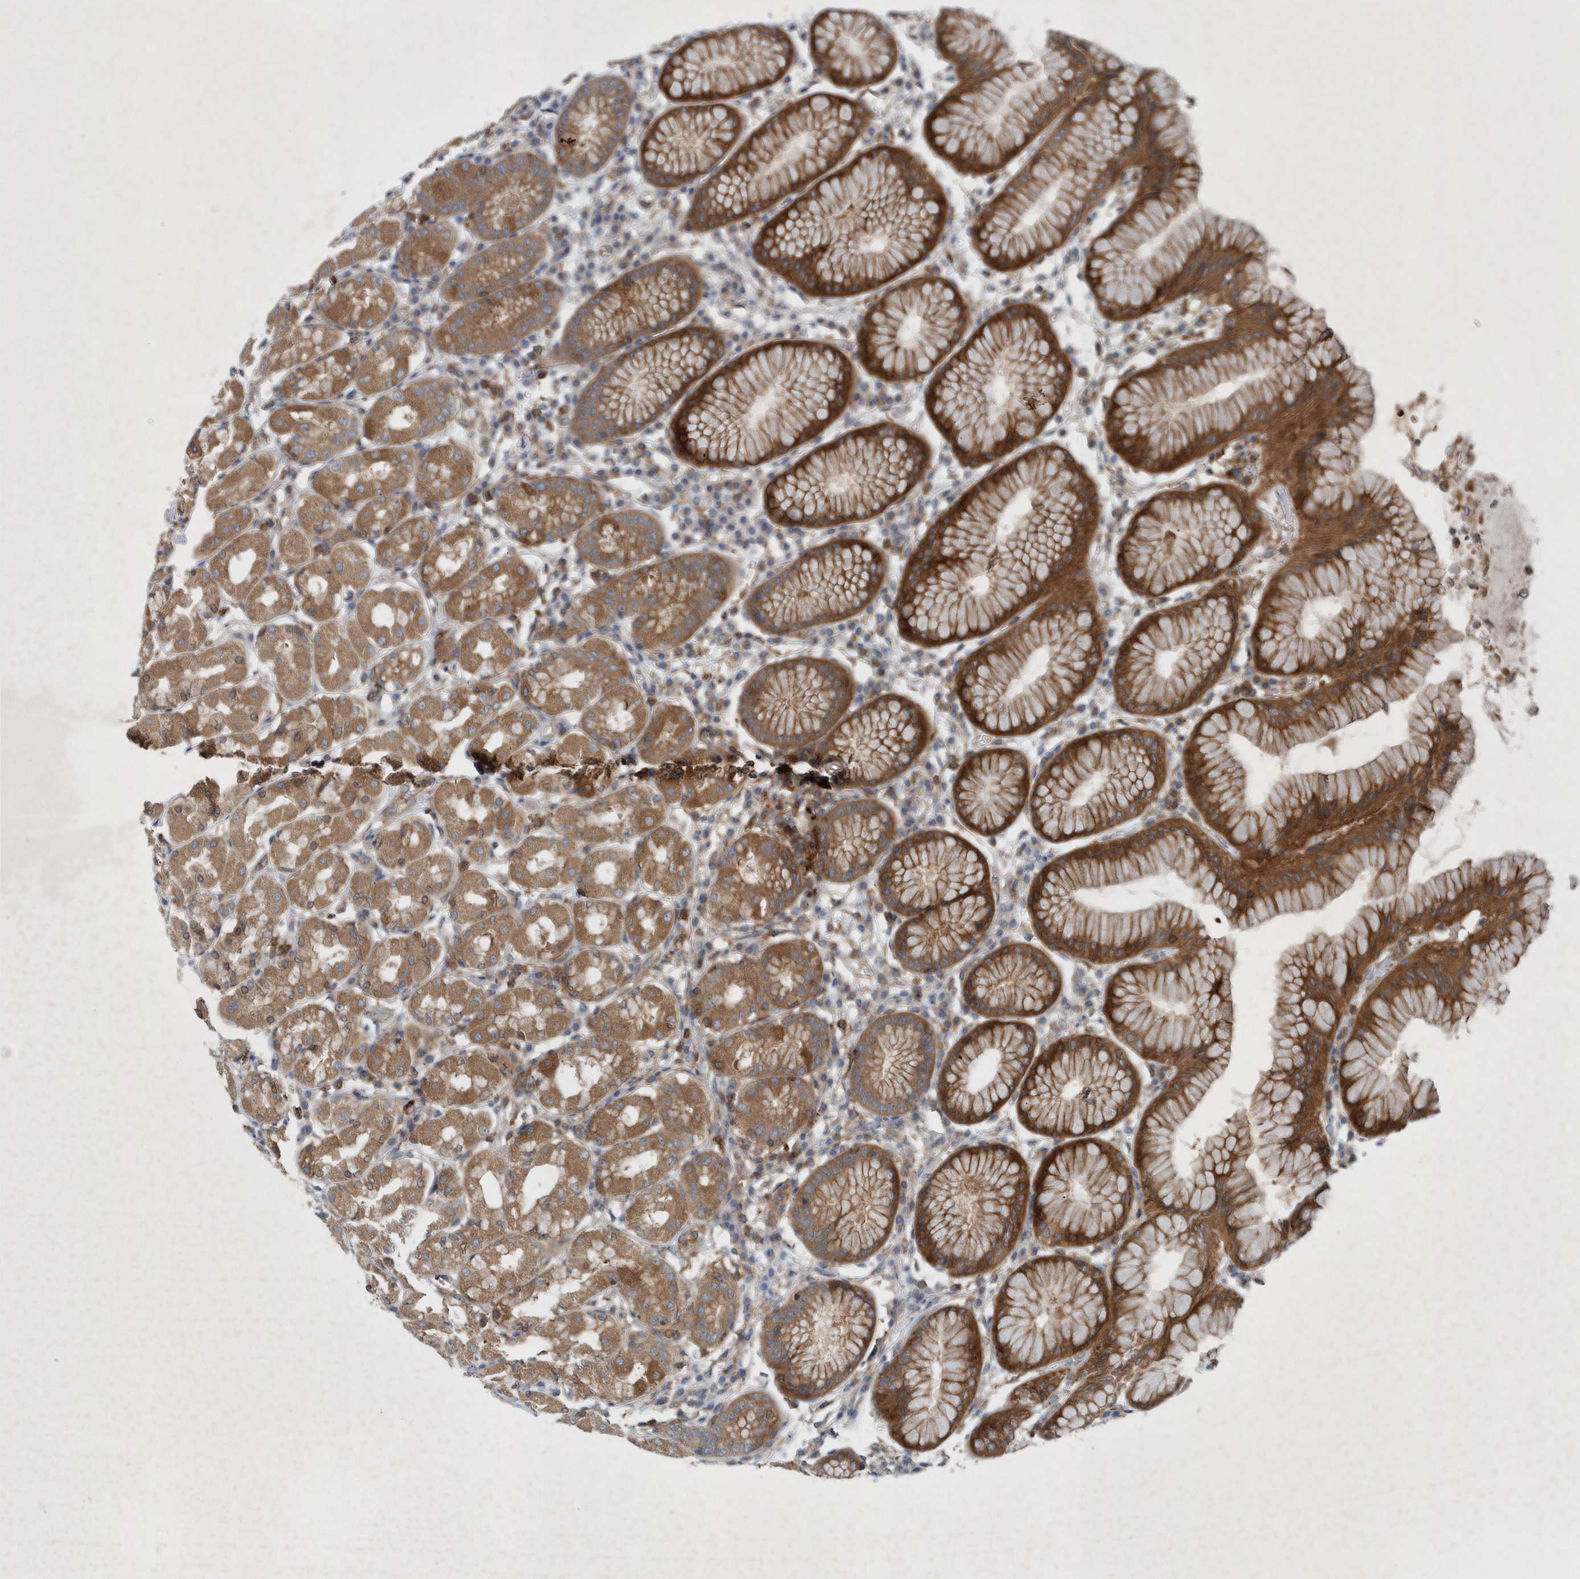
{"staining": {"intensity": "moderate", "quantity": ">75%", "location": "cytoplasmic/membranous"}, "tissue": "stomach", "cell_type": "Glandular cells", "image_type": "normal", "snomed": [{"axis": "morphology", "description": "Normal tissue, NOS"}, {"axis": "topography", "description": "Stomach"}, {"axis": "topography", "description": "Stomach, lower"}], "caption": "Stomach stained with a brown dye displays moderate cytoplasmic/membranous positive staining in about >75% of glandular cells.", "gene": "P2RY10", "patient": {"sex": "female", "age": 56}}